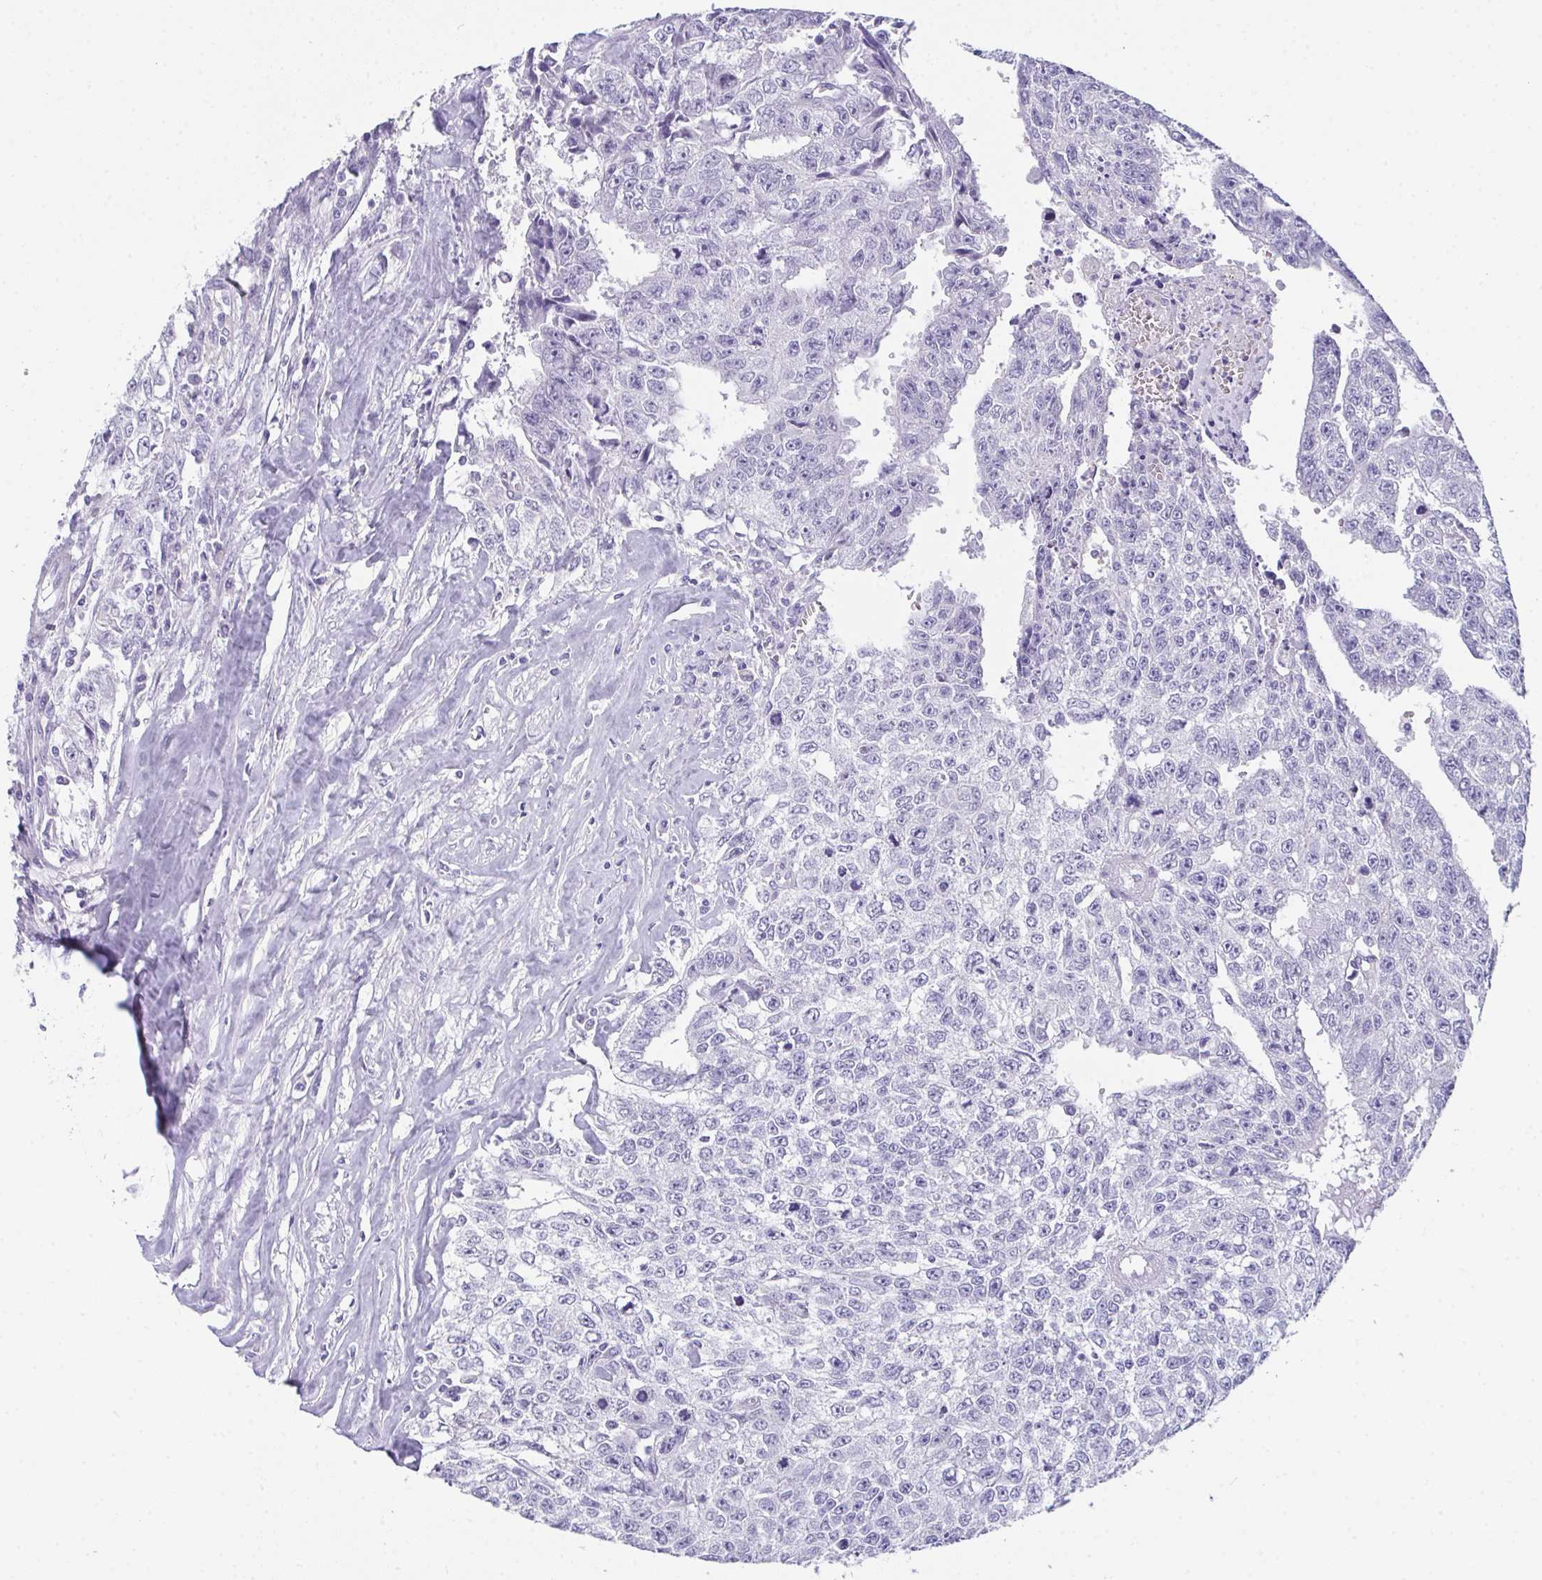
{"staining": {"intensity": "negative", "quantity": "none", "location": "none"}, "tissue": "testis cancer", "cell_type": "Tumor cells", "image_type": "cancer", "snomed": [{"axis": "morphology", "description": "Carcinoma, Embryonal, NOS"}, {"axis": "morphology", "description": "Teratoma, malignant, NOS"}, {"axis": "topography", "description": "Testis"}], "caption": "This is a photomicrograph of immunohistochemistry staining of testis cancer (malignant teratoma), which shows no expression in tumor cells.", "gene": "TEX19", "patient": {"sex": "male", "age": 24}}